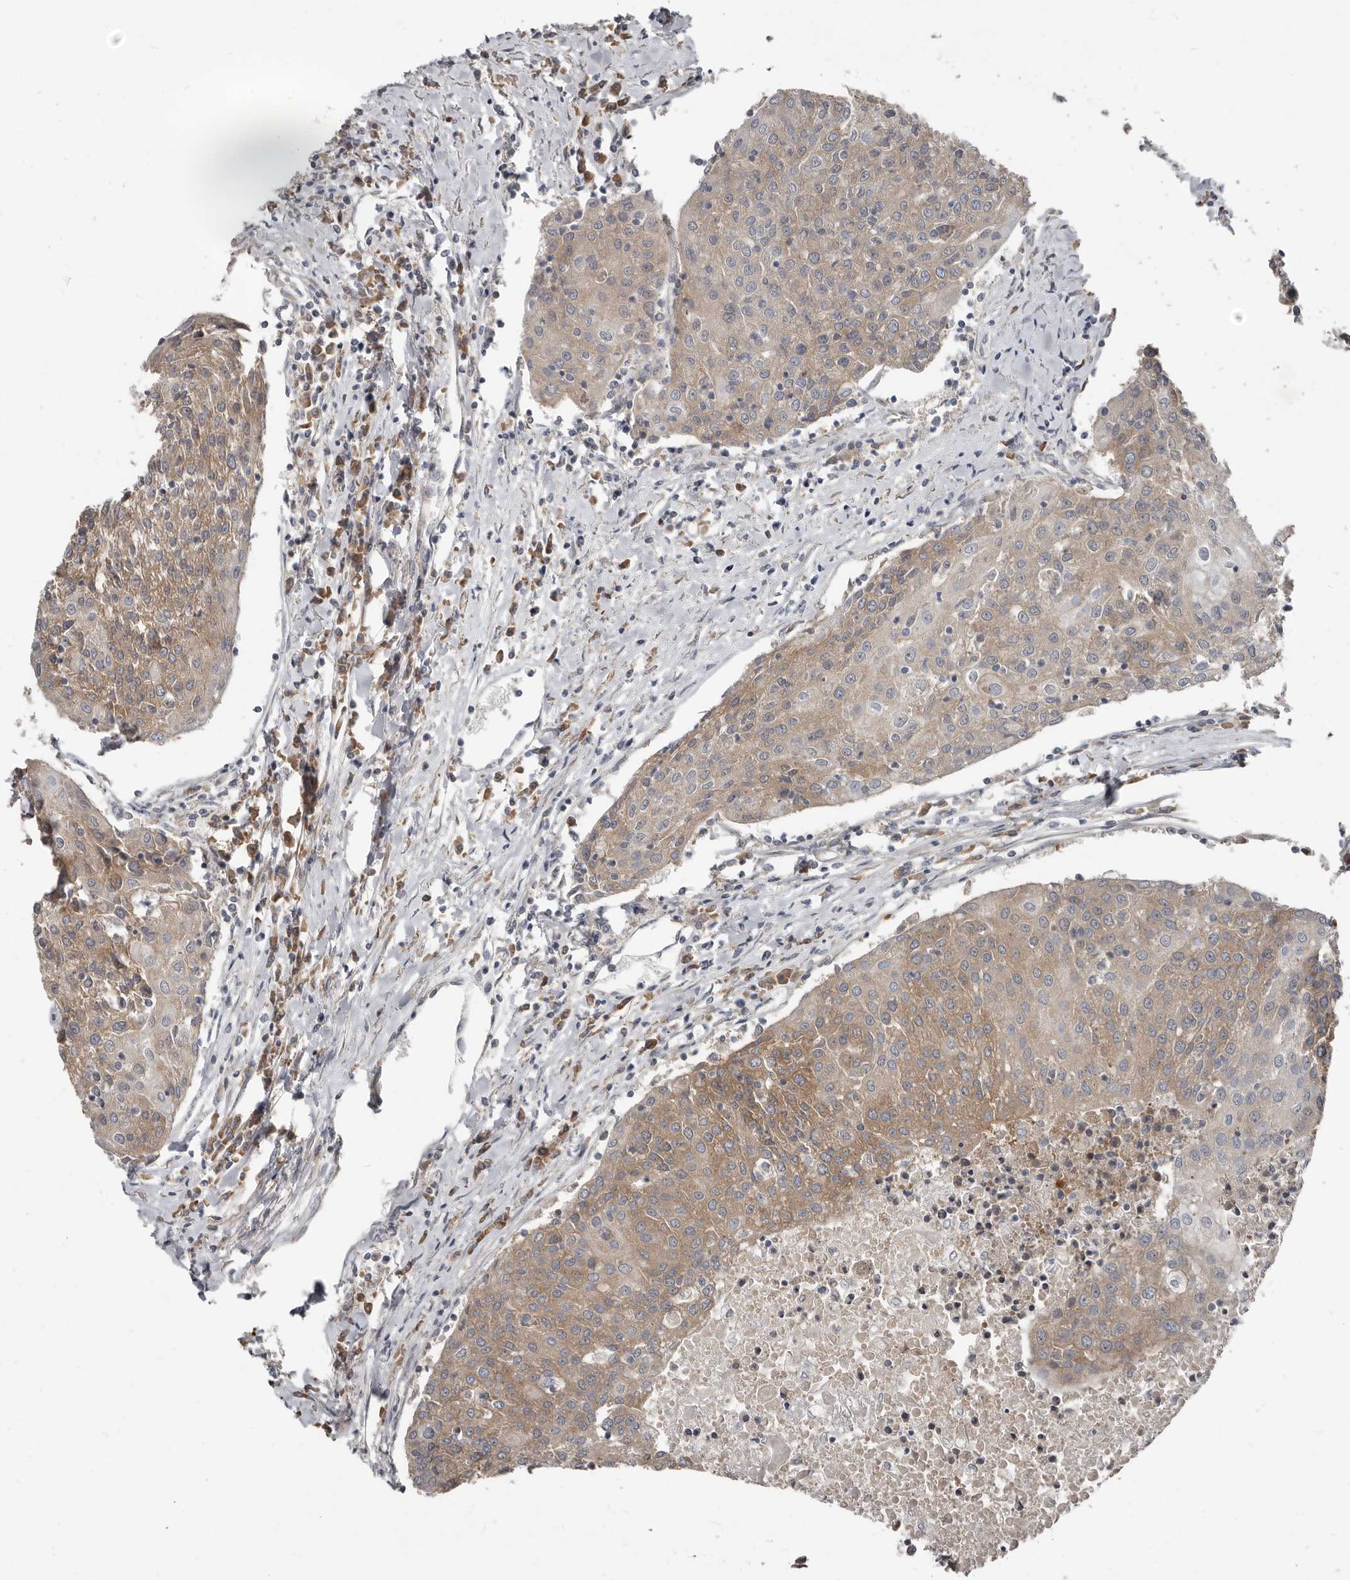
{"staining": {"intensity": "moderate", "quantity": ">75%", "location": "cytoplasmic/membranous"}, "tissue": "urothelial cancer", "cell_type": "Tumor cells", "image_type": "cancer", "snomed": [{"axis": "morphology", "description": "Urothelial carcinoma, High grade"}, {"axis": "topography", "description": "Urinary bladder"}], "caption": "High-grade urothelial carcinoma stained with immunohistochemistry (IHC) exhibits moderate cytoplasmic/membranous expression in approximately >75% of tumor cells.", "gene": "AKNAD1", "patient": {"sex": "female", "age": 85}}